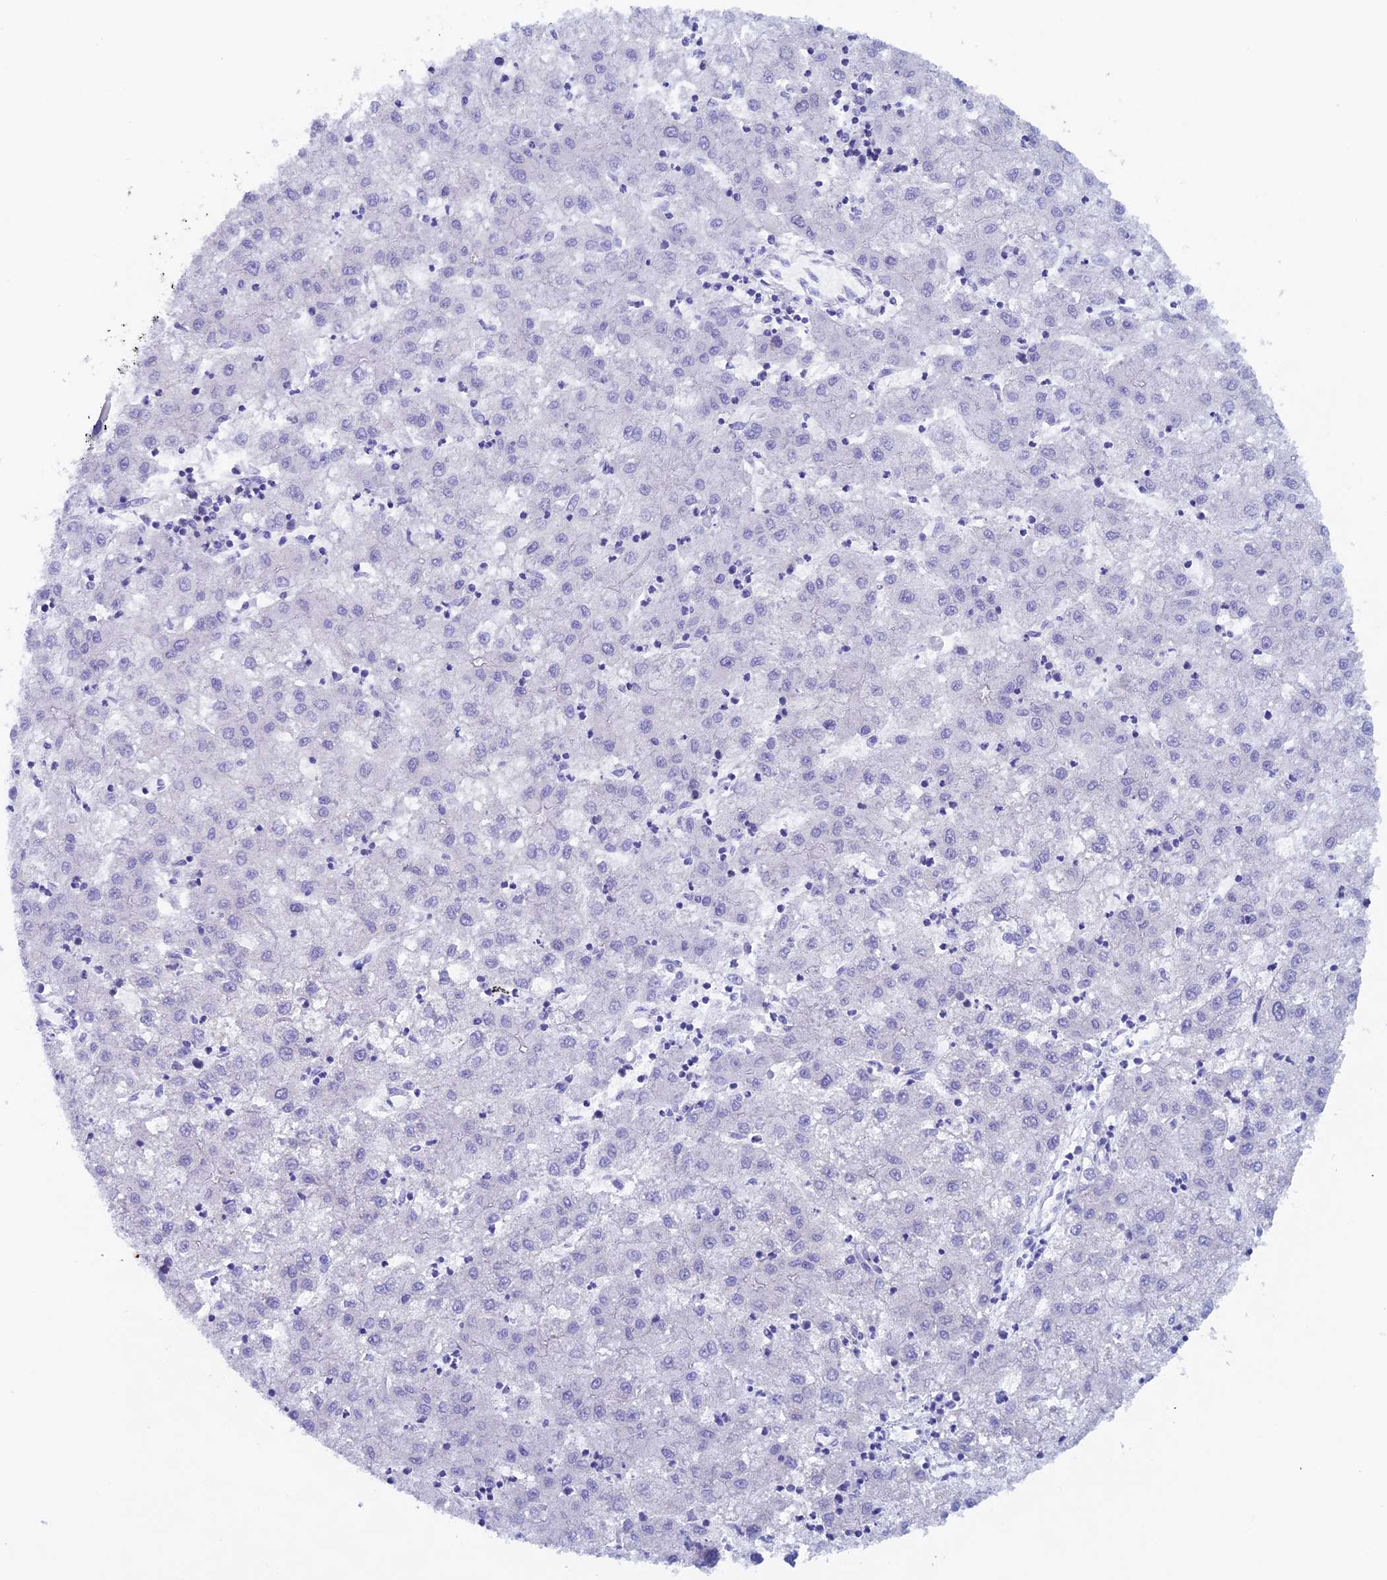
{"staining": {"intensity": "negative", "quantity": "none", "location": "none"}, "tissue": "liver cancer", "cell_type": "Tumor cells", "image_type": "cancer", "snomed": [{"axis": "morphology", "description": "Carcinoma, Hepatocellular, NOS"}, {"axis": "topography", "description": "Liver"}], "caption": "DAB immunohistochemical staining of liver cancer (hepatocellular carcinoma) reveals no significant staining in tumor cells. The staining was performed using DAB (3,3'-diaminobenzidine) to visualize the protein expression in brown, while the nuclei were stained in blue with hematoxylin (Magnification: 20x).", "gene": "PSMC3IP", "patient": {"sex": "male", "age": 72}}